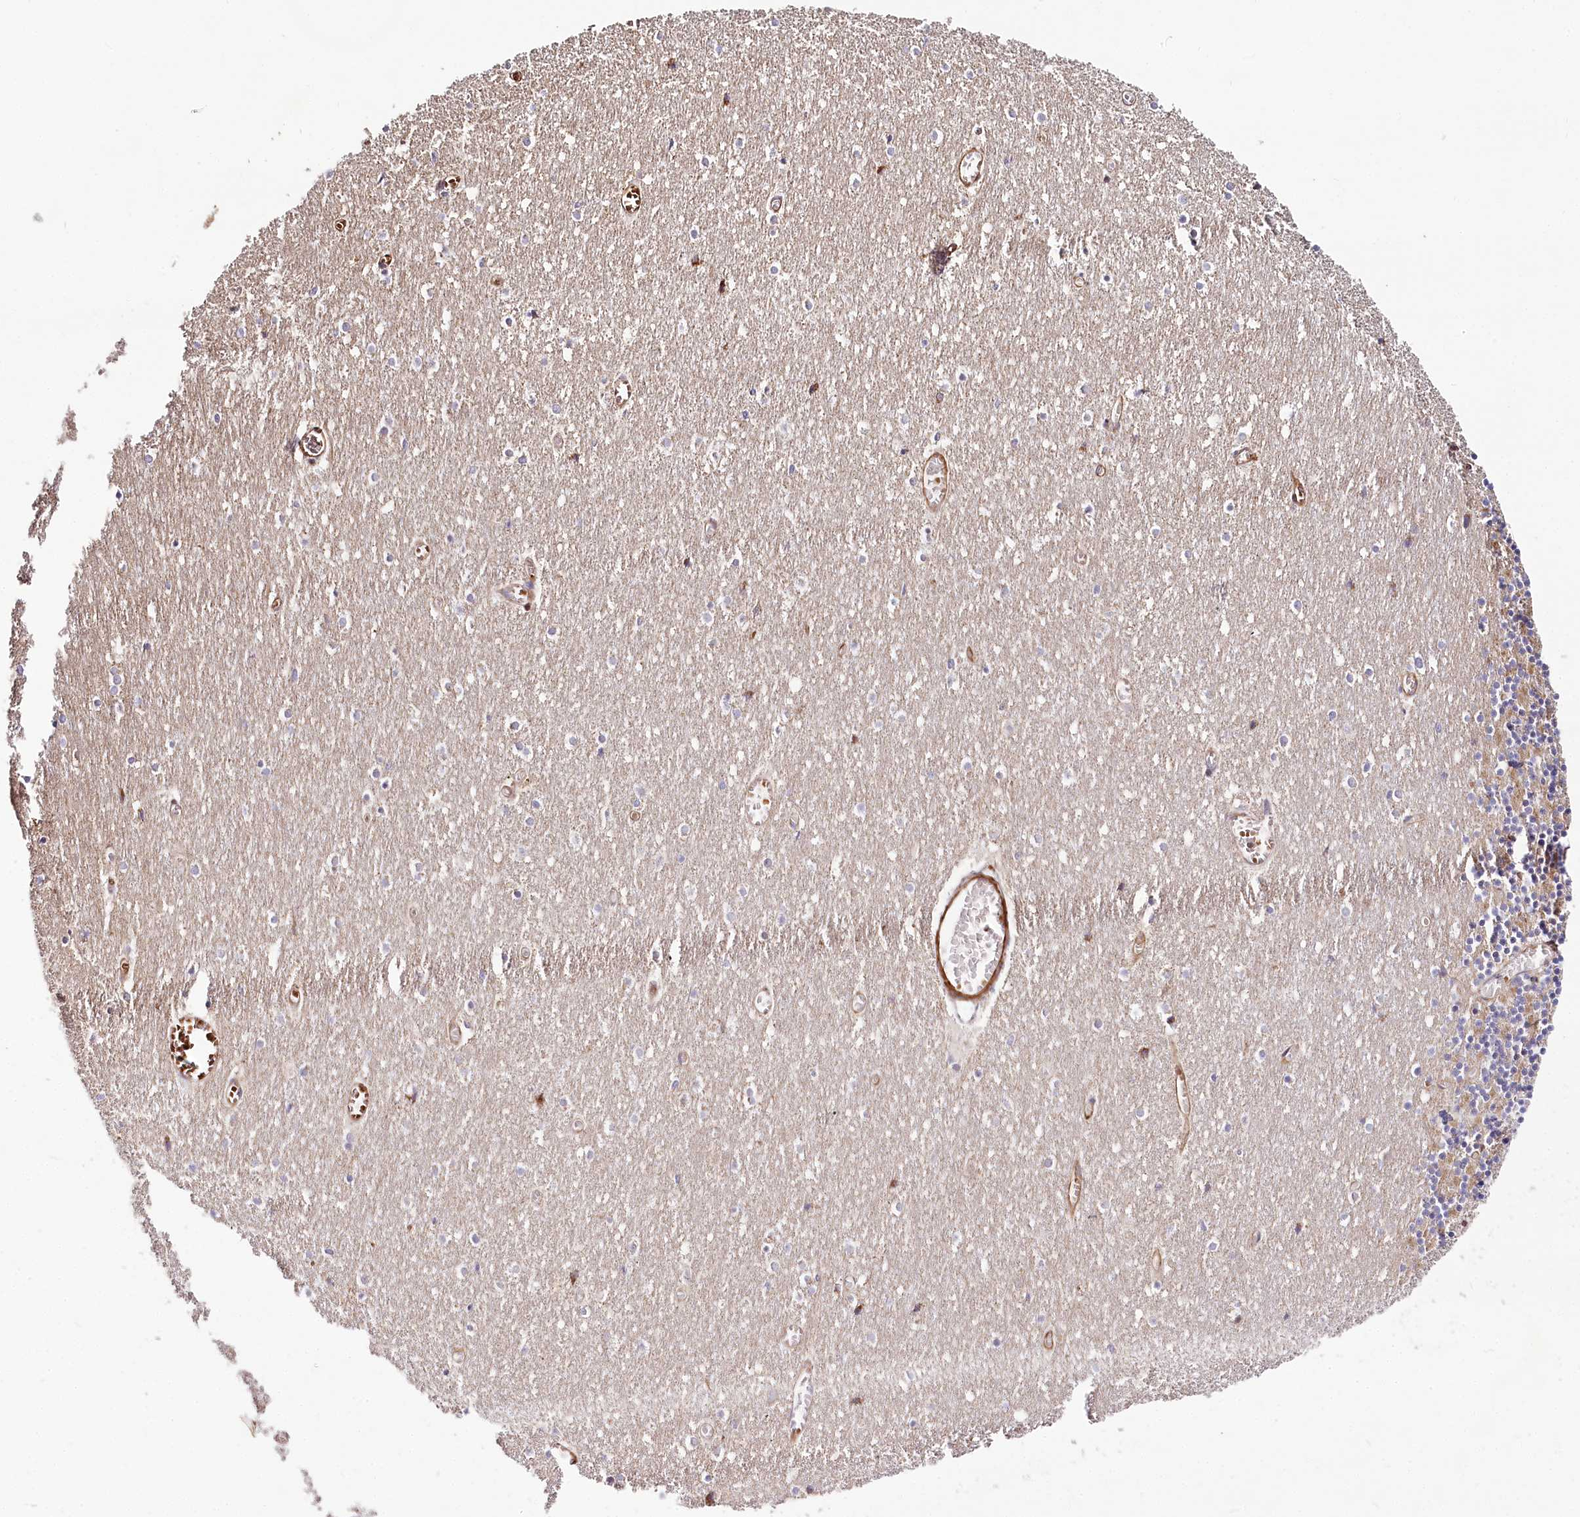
{"staining": {"intensity": "moderate", "quantity": "25%-75%", "location": "cytoplasmic/membranous"}, "tissue": "cerebellum", "cell_type": "Cells in granular layer", "image_type": "normal", "snomed": [{"axis": "morphology", "description": "Normal tissue, NOS"}, {"axis": "topography", "description": "Cerebellum"}], "caption": "Immunohistochemical staining of benign cerebellum reveals moderate cytoplasmic/membranous protein expression in approximately 25%-75% of cells in granular layer. The staining was performed using DAB, with brown indicating positive protein expression. Nuclei are stained blue with hematoxylin.", "gene": "THUMPD3", "patient": {"sex": "female", "age": 28}}